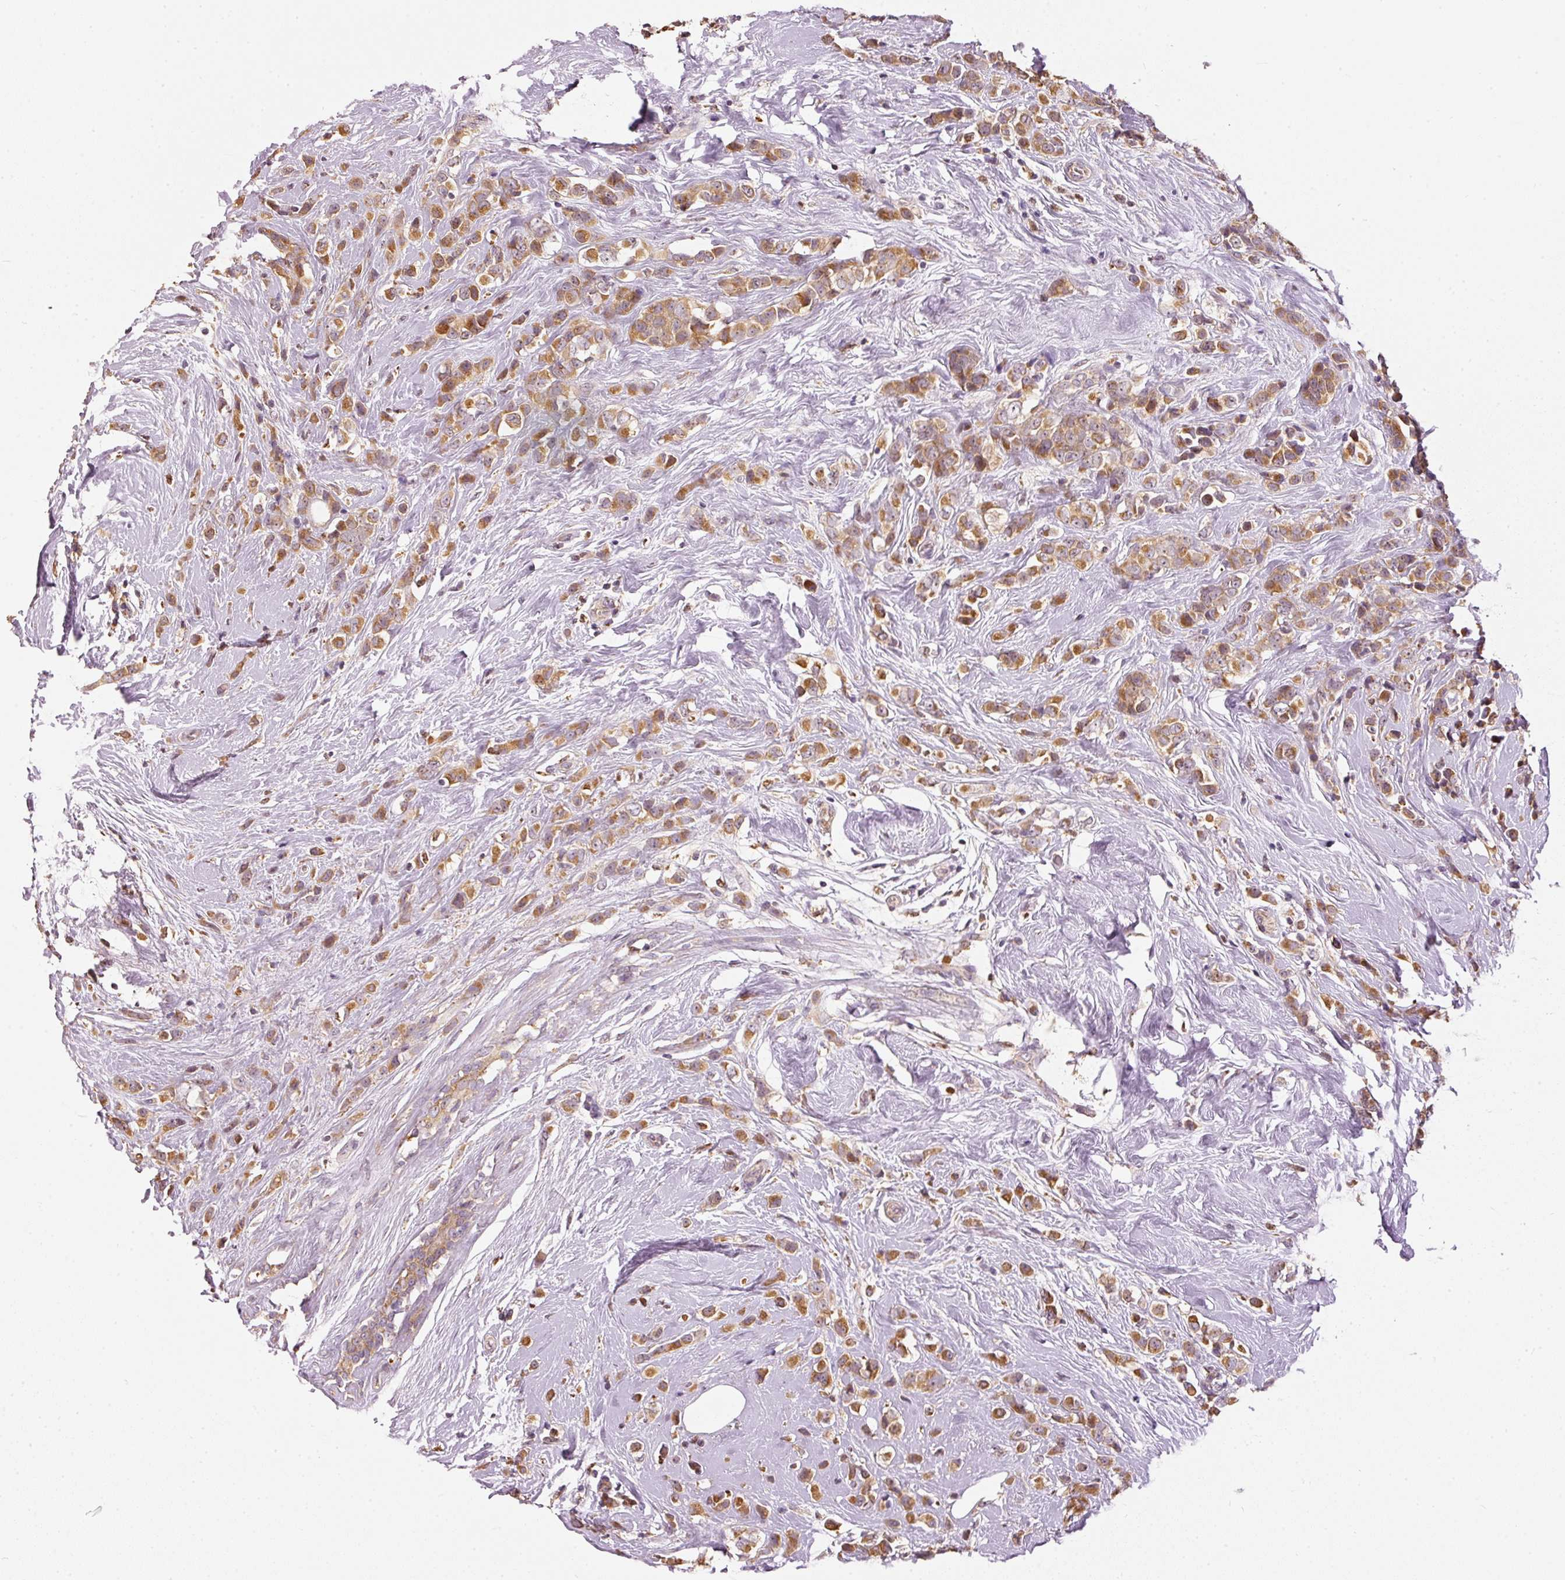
{"staining": {"intensity": "moderate", "quantity": ">75%", "location": "cytoplasmic/membranous"}, "tissue": "breast cancer", "cell_type": "Tumor cells", "image_type": "cancer", "snomed": [{"axis": "morphology", "description": "Duct carcinoma"}, {"axis": "topography", "description": "Breast"}], "caption": "DAB (3,3'-diaminobenzidine) immunohistochemical staining of human breast cancer (infiltrating ductal carcinoma) demonstrates moderate cytoplasmic/membranous protein staining in about >75% of tumor cells.", "gene": "MTHFD1L", "patient": {"sex": "female", "age": 80}}